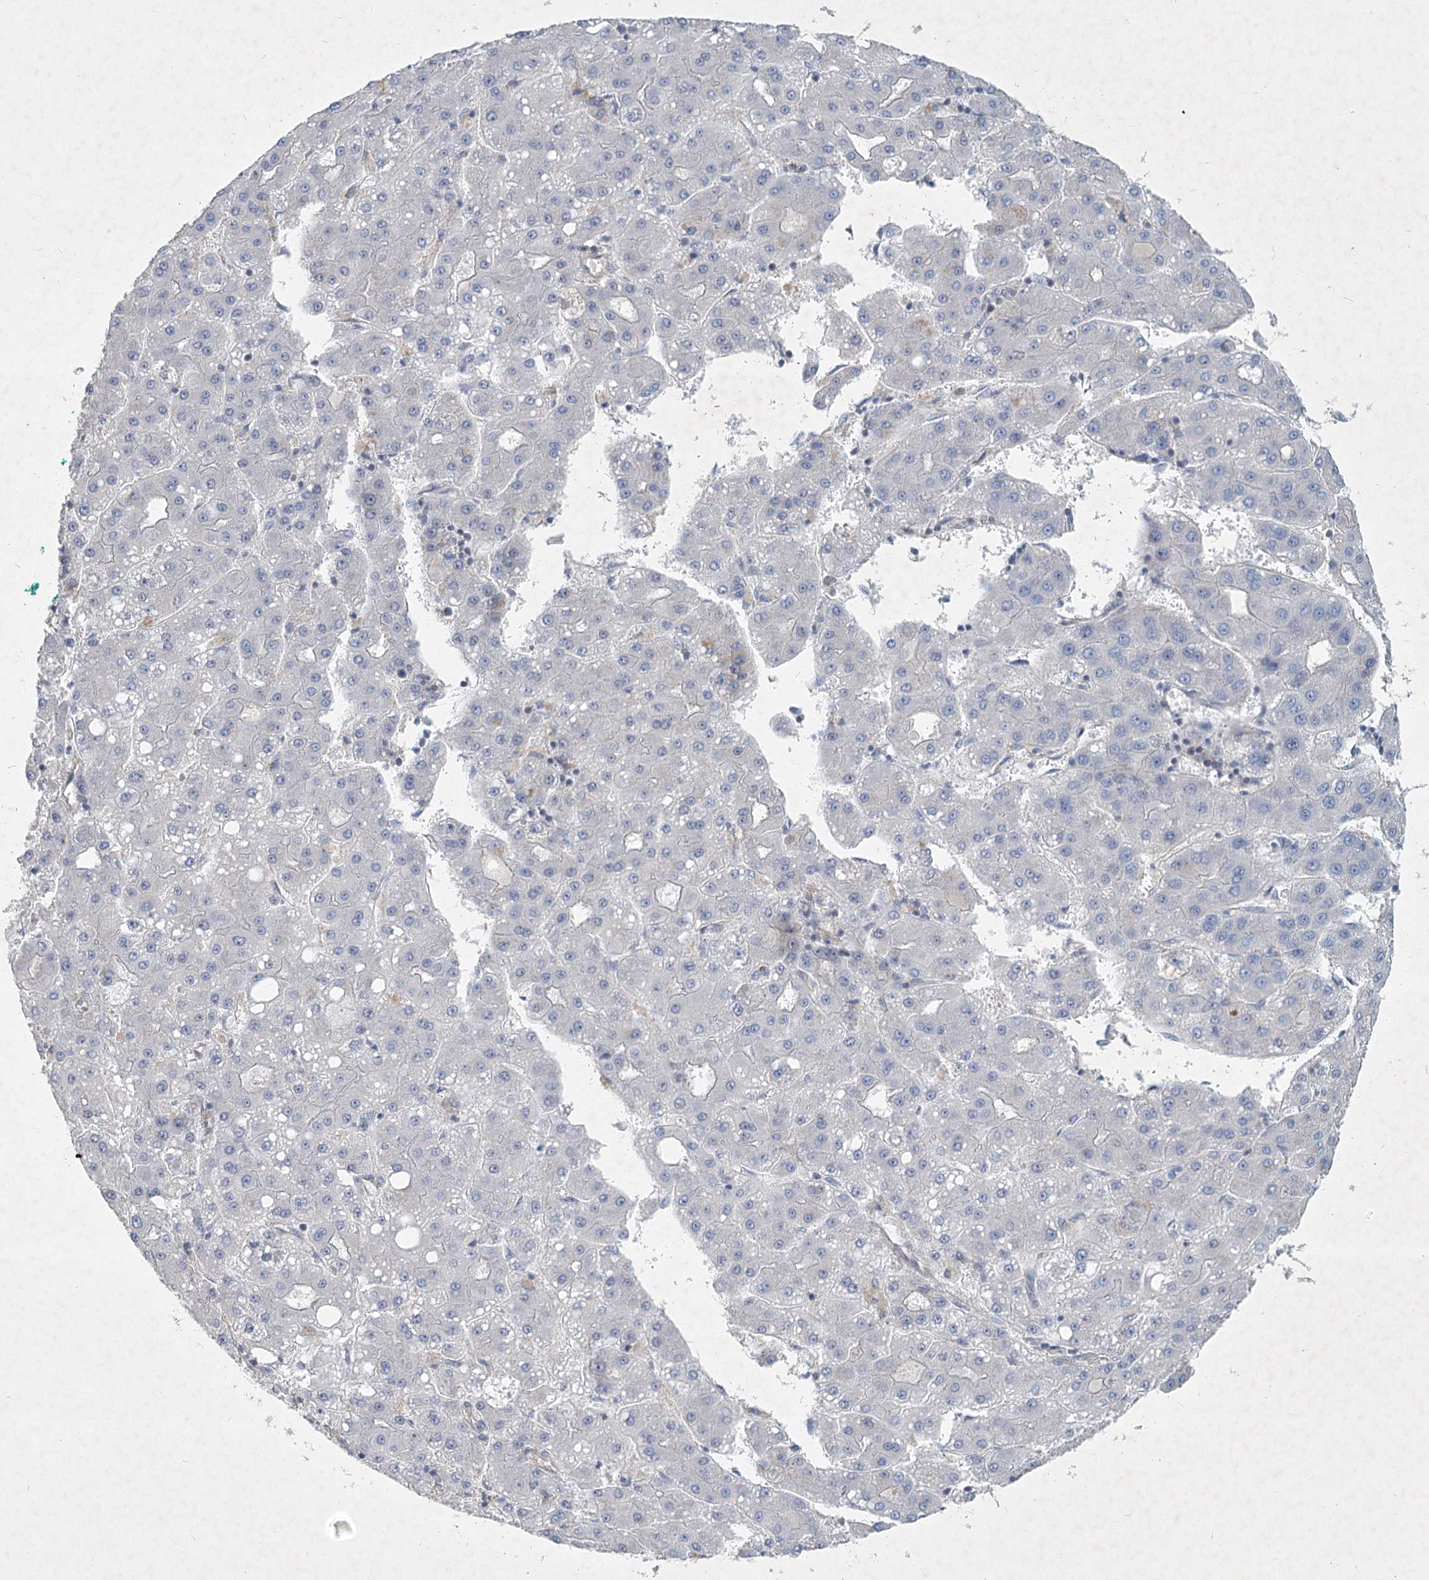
{"staining": {"intensity": "negative", "quantity": "none", "location": "none"}, "tissue": "liver cancer", "cell_type": "Tumor cells", "image_type": "cancer", "snomed": [{"axis": "morphology", "description": "Carcinoma, Hepatocellular, NOS"}, {"axis": "topography", "description": "Liver"}], "caption": "IHC micrograph of human liver cancer (hepatocellular carcinoma) stained for a protein (brown), which demonstrates no expression in tumor cells.", "gene": "DNMBP", "patient": {"sex": "male", "age": 65}}